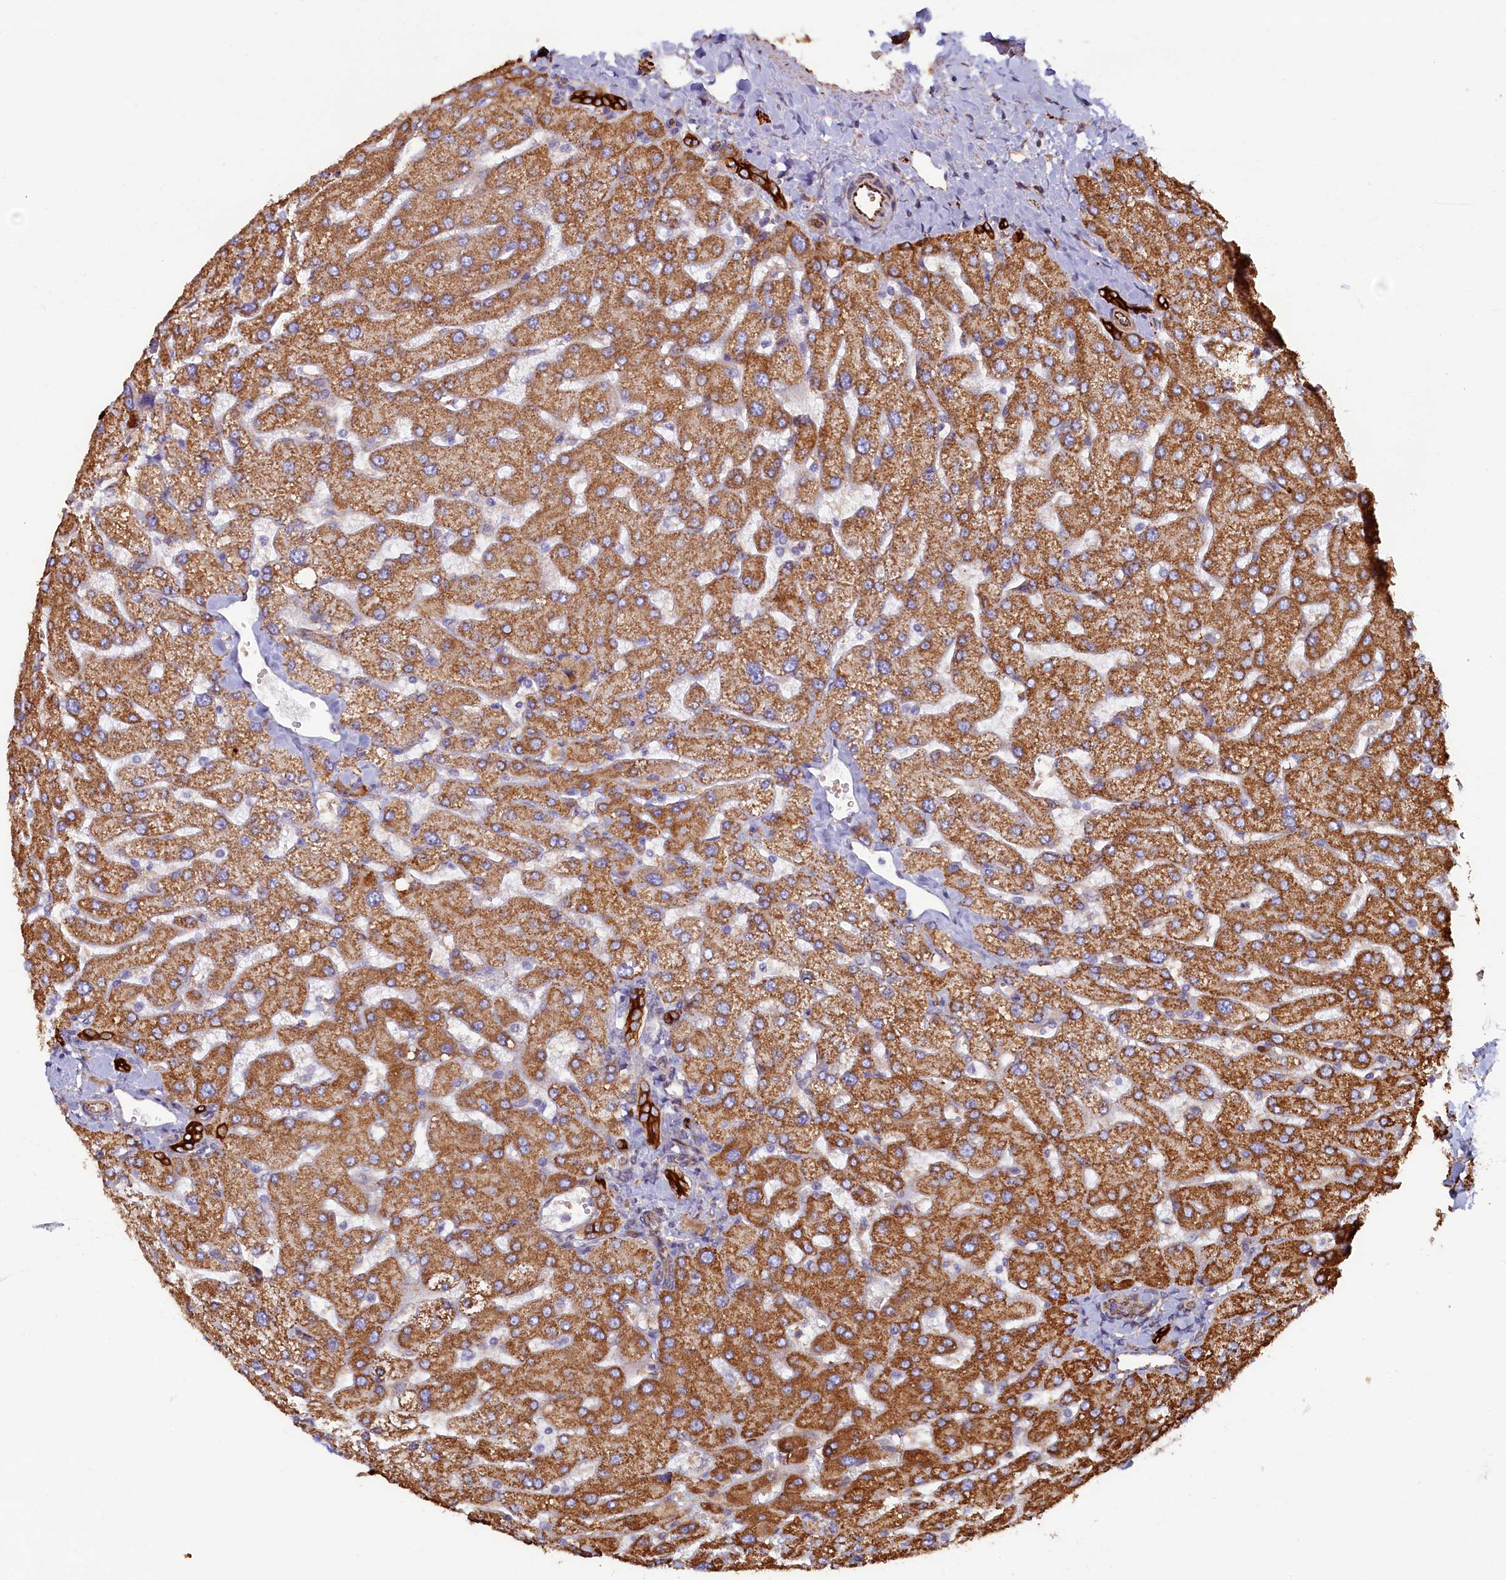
{"staining": {"intensity": "strong", "quantity": ">75%", "location": "cytoplasmic/membranous"}, "tissue": "liver", "cell_type": "Cholangiocytes", "image_type": "normal", "snomed": [{"axis": "morphology", "description": "Normal tissue, NOS"}, {"axis": "topography", "description": "Liver"}], "caption": "High-power microscopy captured an IHC photomicrograph of normal liver, revealing strong cytoplasmic/membranous expression in about >75% of cholangiocytes. (IHC, brightfield microscopy, high magnification).", "gene": "LRRC57", "patient": {"sex": "male", "age": 55}}